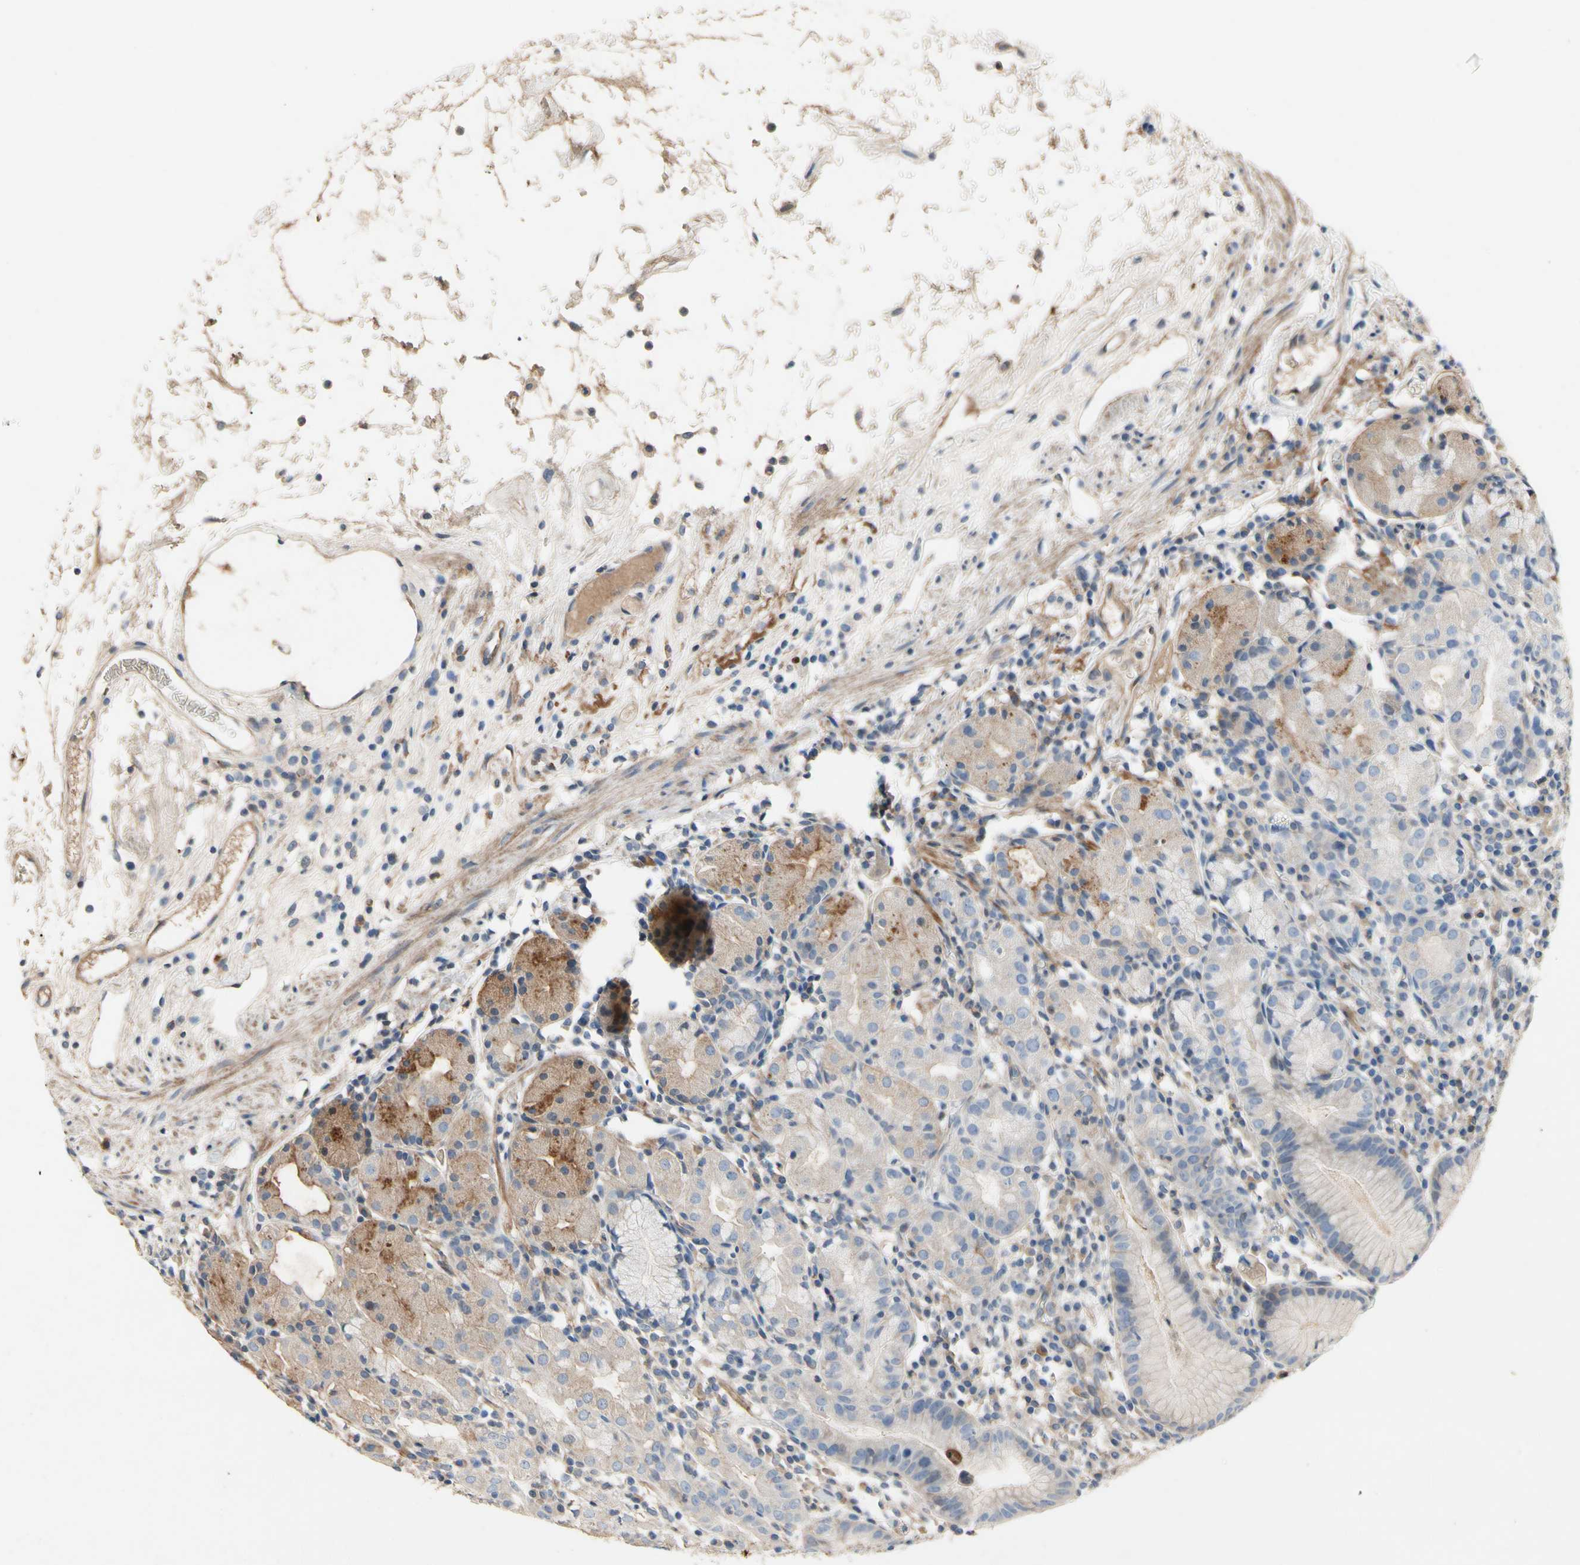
{"staining": {"intensity": "moderate", "quantity": "<25%", "location": "cytoplasmic/membranous"}, "tissue": "stomach", "cell_type": "Glandular cells", "image_type": "normal", "snomed": [{"axis": "morphology", "description": "Normal tissue, NOS"}, {"axis": "topography", "description": "Stomach"}, {"axis": "topography", "description": "Stomach, lower"}], "caption": "DAB (3,3'-diaminobenzidine) immunohistochemical staining of benign human stomach exhibits moderate cytoplasmic/membranous protein expression in about <25% of glandular cells. (brown staining indicates protein expression, while blue staining denotes nuclei).", "gene": "CRTAC1", "patient": {"sex": "female", "age": 75}}